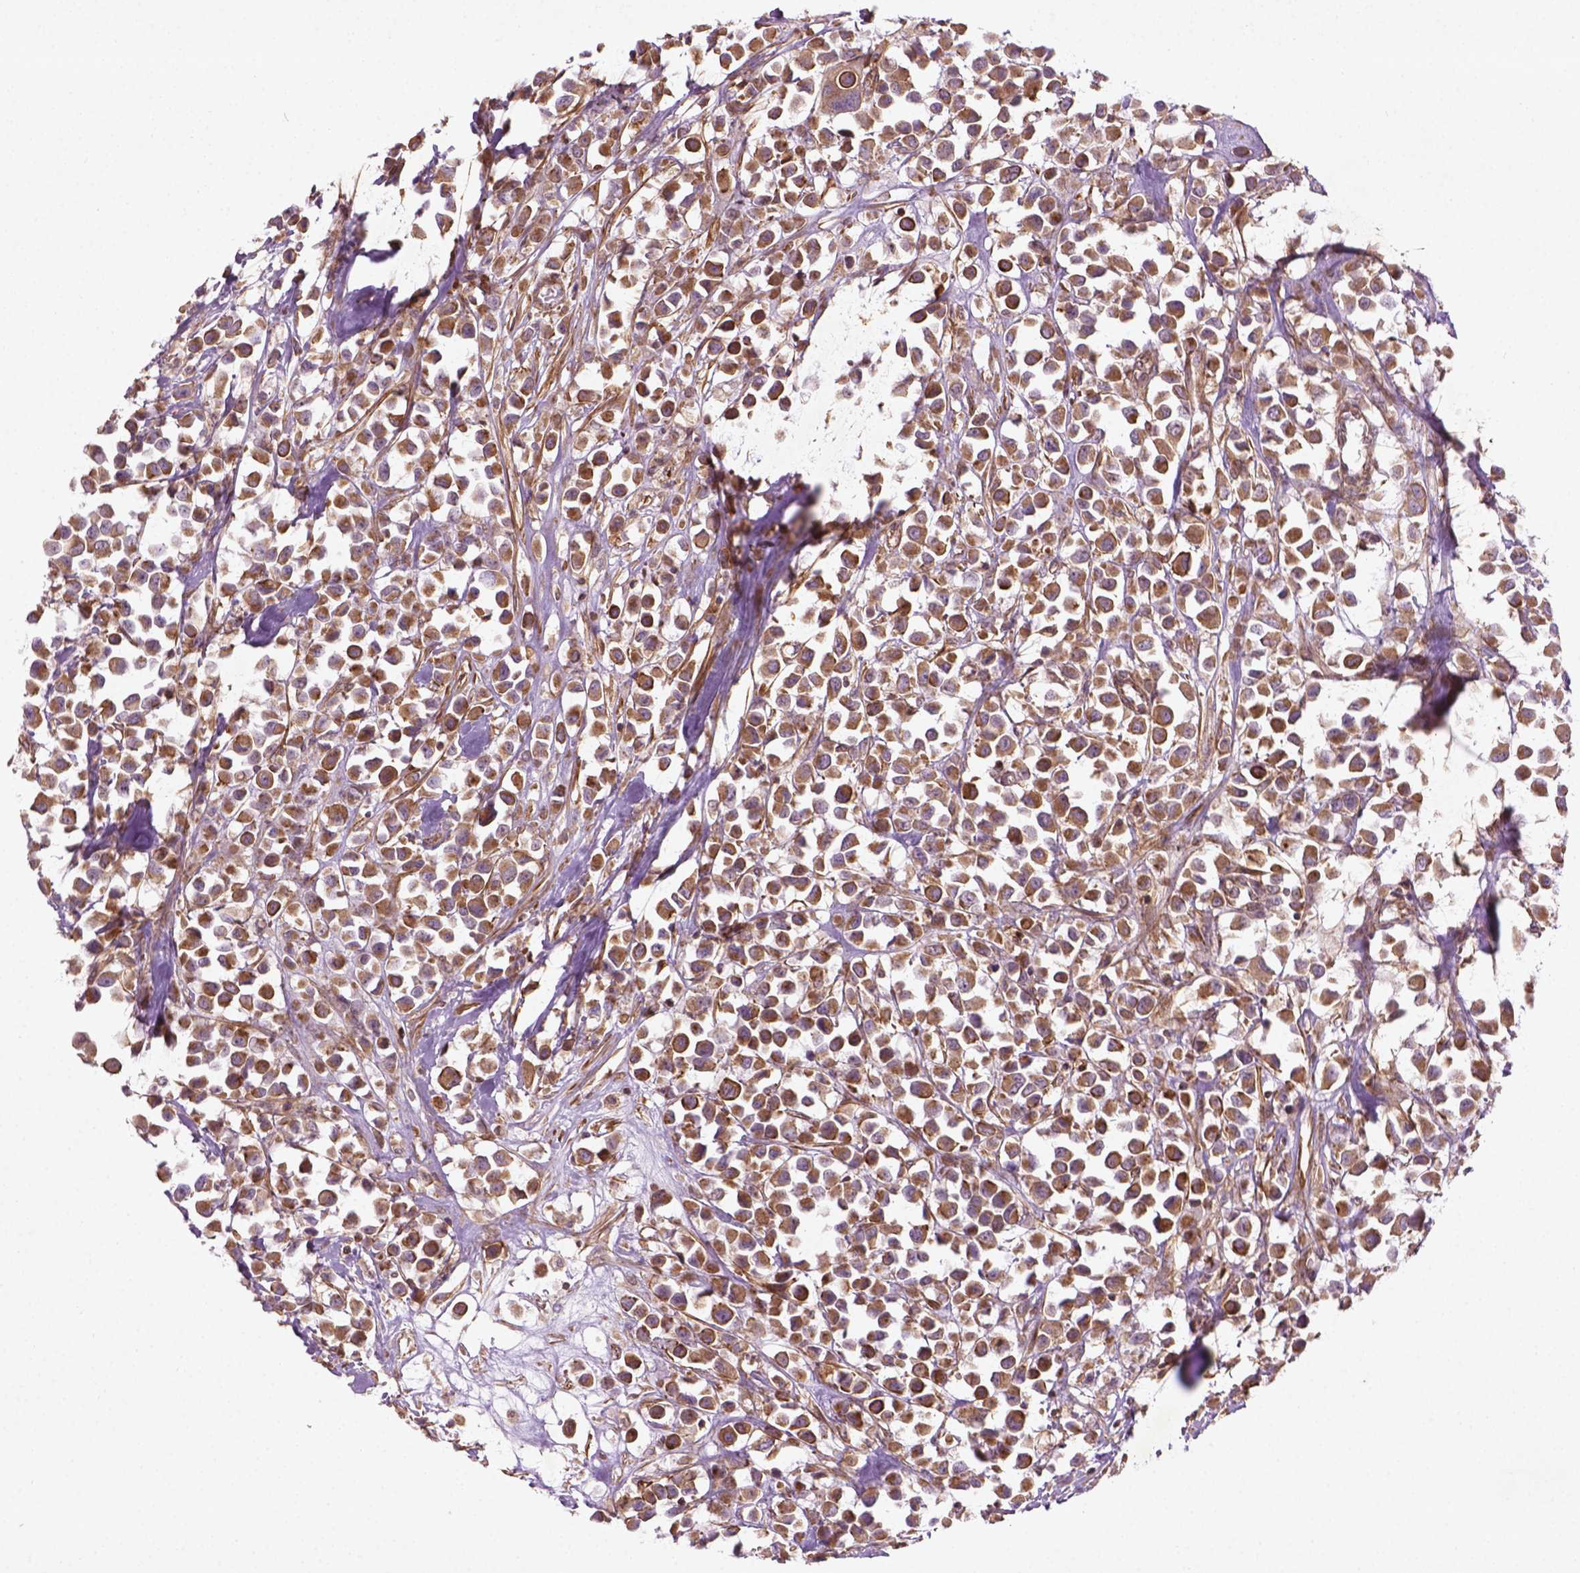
{"staining": {"intensity": "moderate", "quantity": ">75%", "location": "cytoplasmic/membranous"}, "tissue": "breast cancer", "cell_type": "Tumor cells", "image_type": "cancer", "snomed": [{"axis": "morphology", "description": "Duct carcinoma"}, {"axis": "topography", "description": "Breast"}], "caption": "DAB (3,3'-diaminobenzidine) immunohistochemical staining of breast cancer (invasive ductal carcinoma) demonstrates moderate cytoplasmic/membranous protein positivity in about >75% of tumor cells.", "gene": "TCHP", "patient": {"sex": "female", "age": 61}}